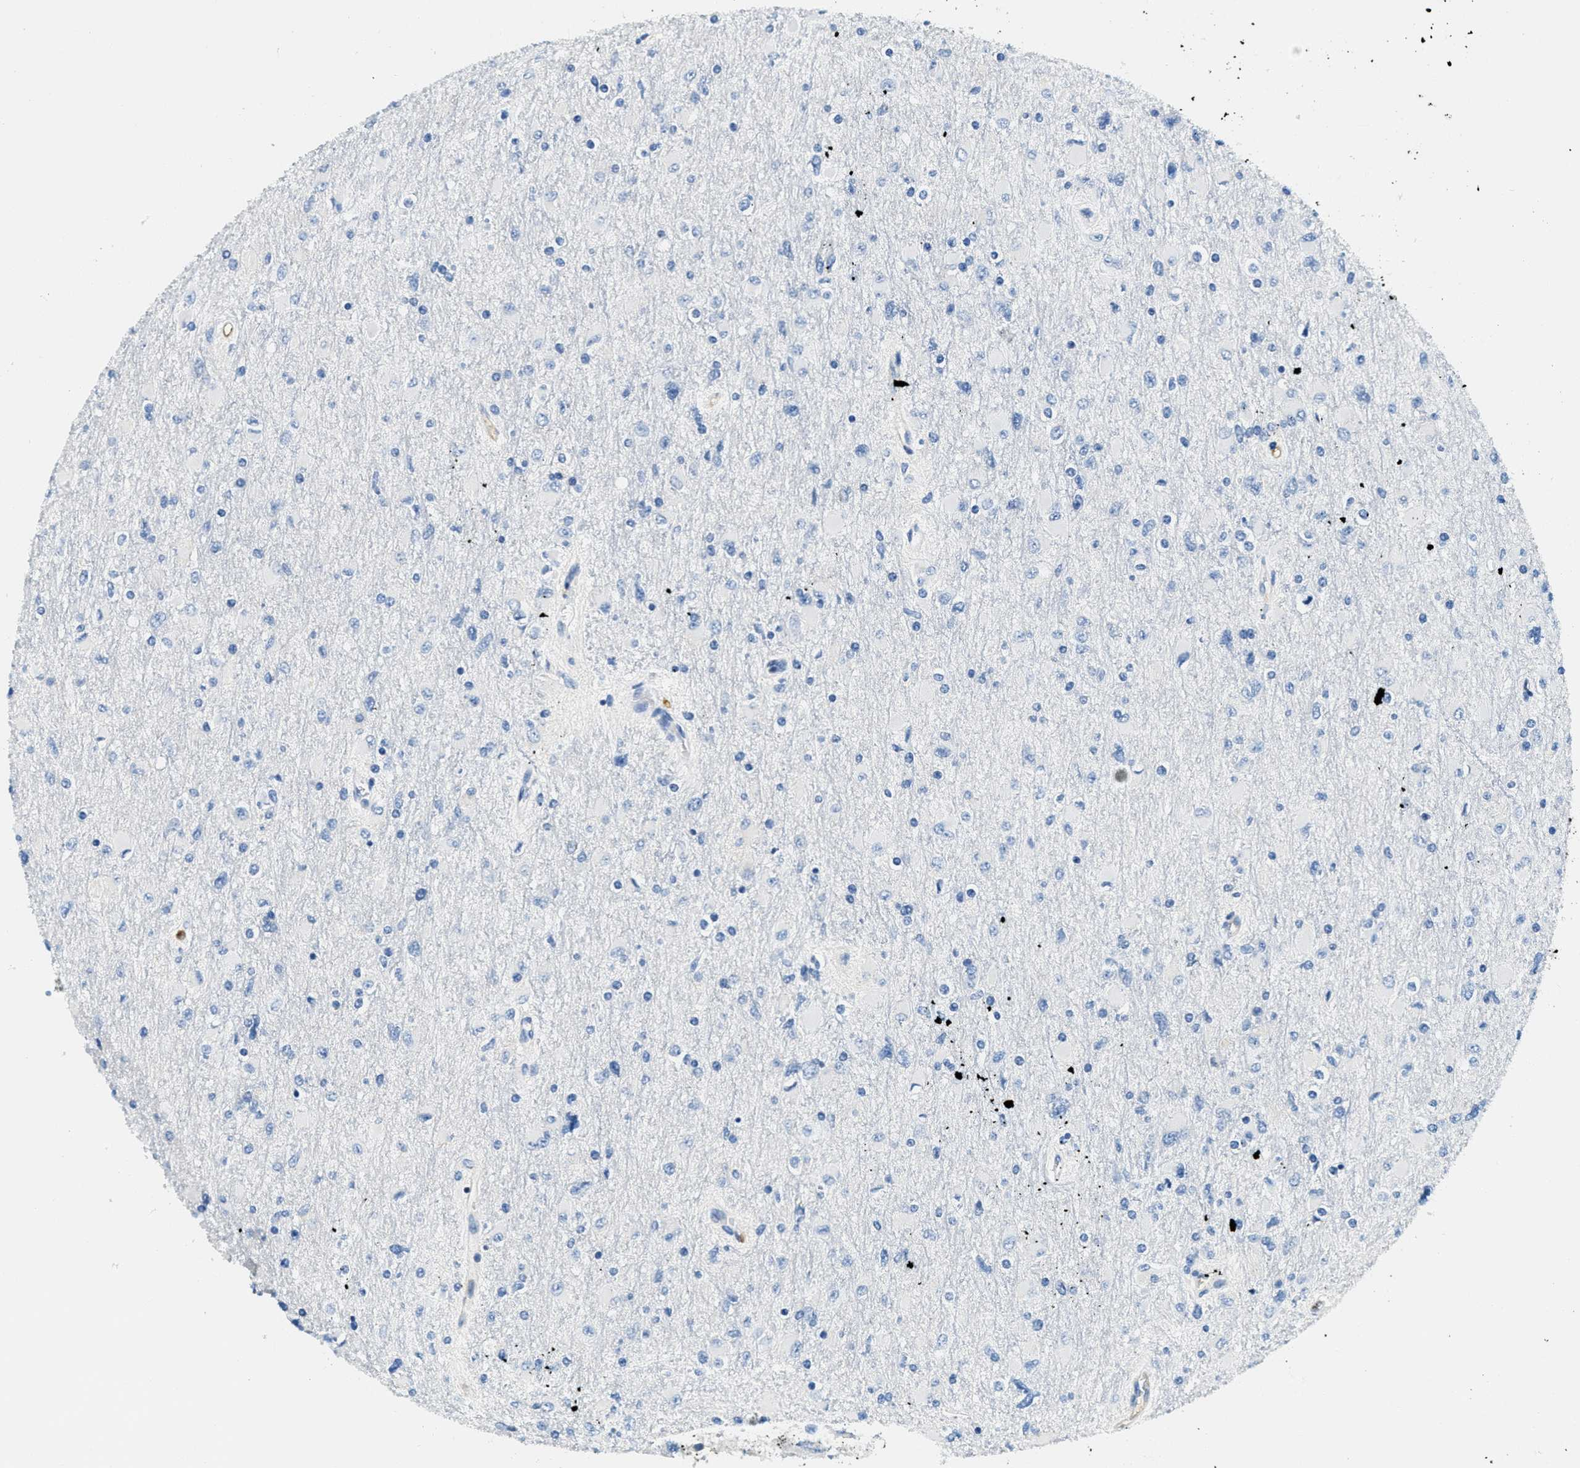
{"staining": {"intensity": "negative", "quantity": "none", "location": "none"}, "tissue": "glioma", "cell_type": "Tumor cells", "image_type": "cancer", "snomed": [{"axis": "morphology", "description": "Glioma, malignant, High grade"}, {"axis": "topography", "description": "Cerebral cortex"}], "caption": "An image of glioma stained for a protein shows no brown staining in tumor cells.", "gene": "CA4", "patient": {"sex": "female", "age": 36}}